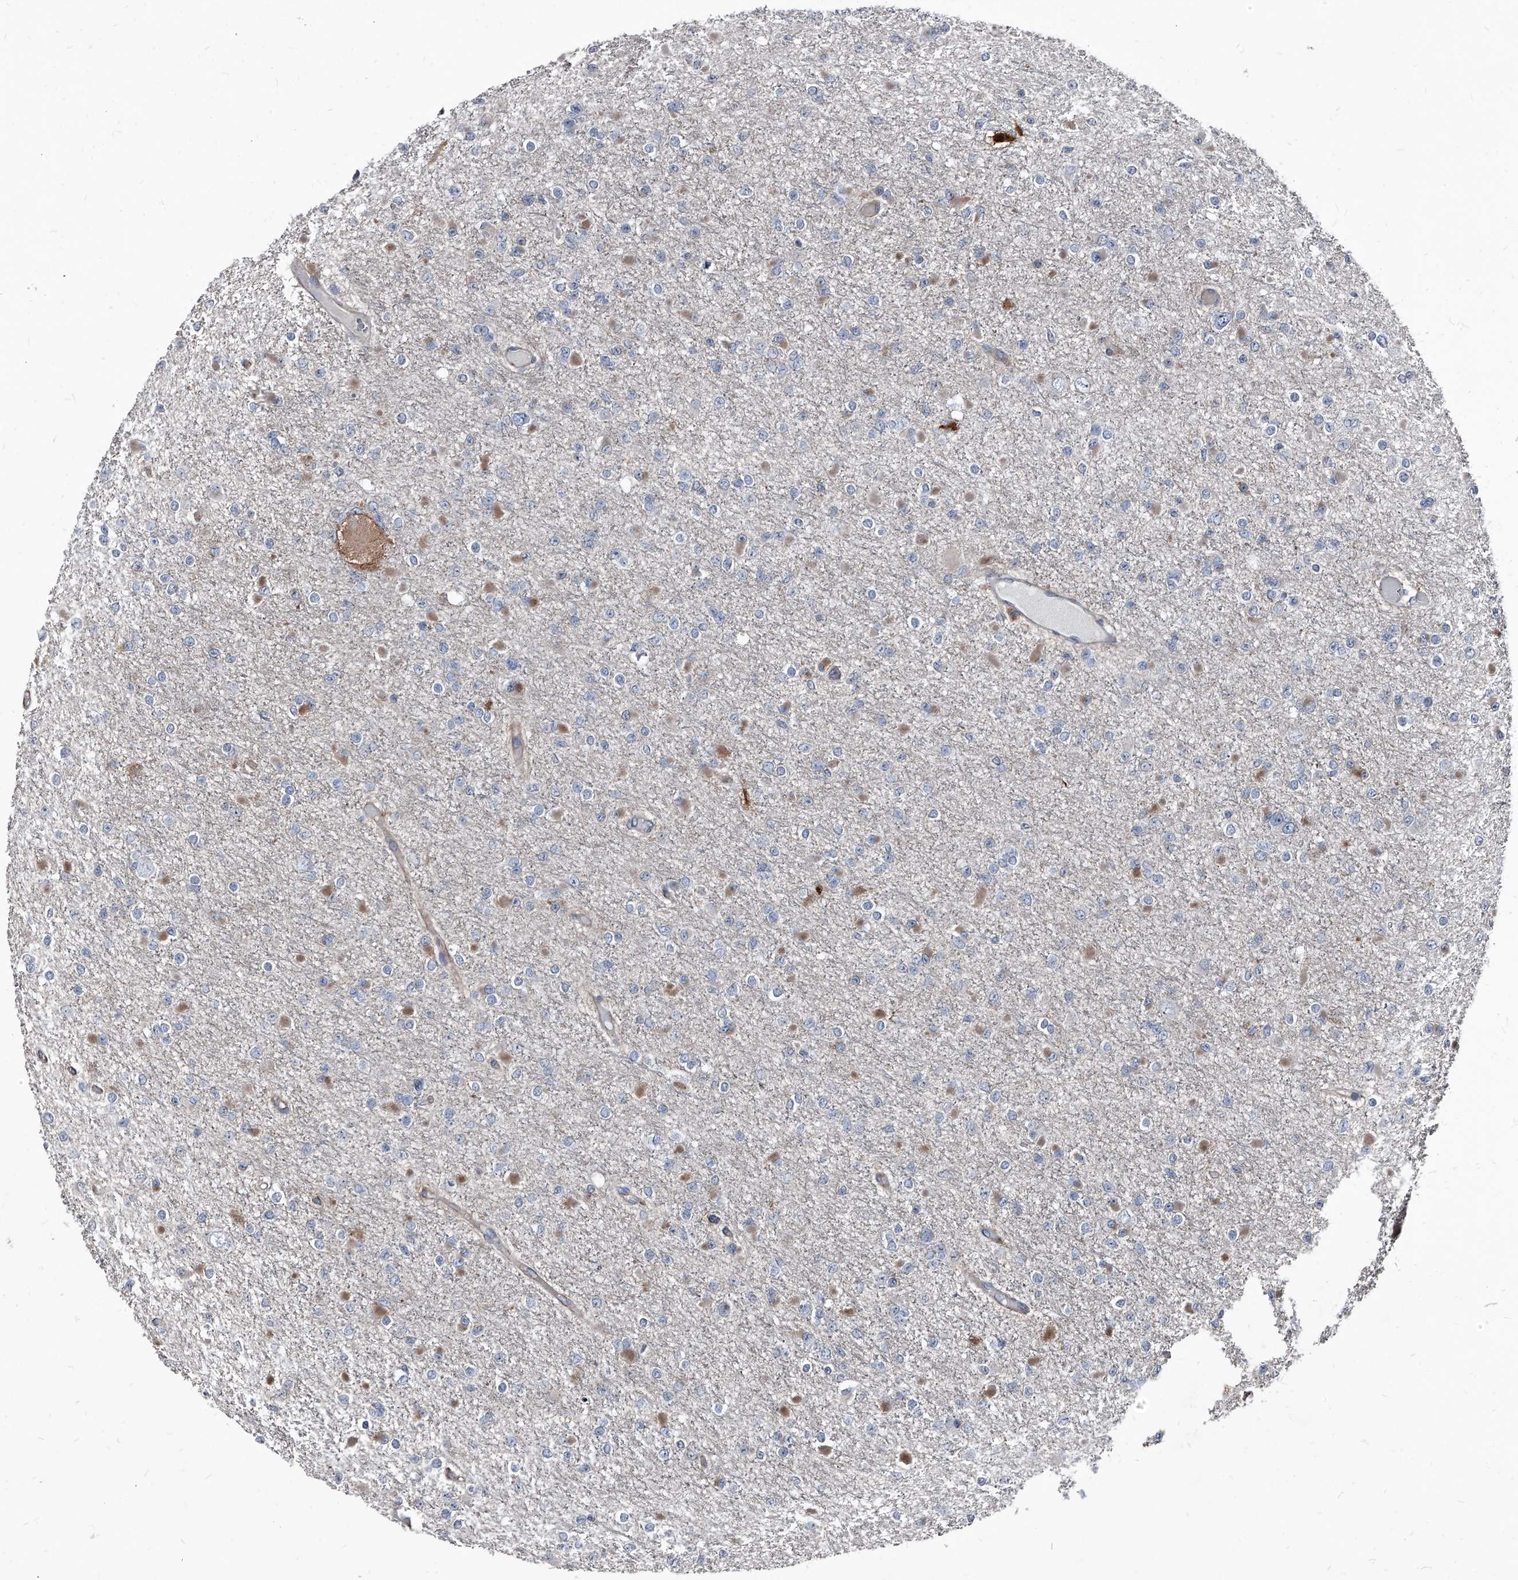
{"staining": {"intensity": "weak", "quantity": "<25%", "location": "cytoplasmic/membranous"}, "tissue": "glioma", "cell_type": "Tumor cells", "image_type": "cancer", "snomed": [{"axis": "morphology", "description": "Glioma, malignant, Low grade"}, {"axis": "topography", "description": "Brain"}], "caption": "The photomicrograph demonstrates no staining of tumor cells in malignant glioma (low-grade). (DAB immunohistochemistry with hematoxylin counter stain).", "gene": "PGLYRP3", "patient": {"sex": "female", "age": 22}}